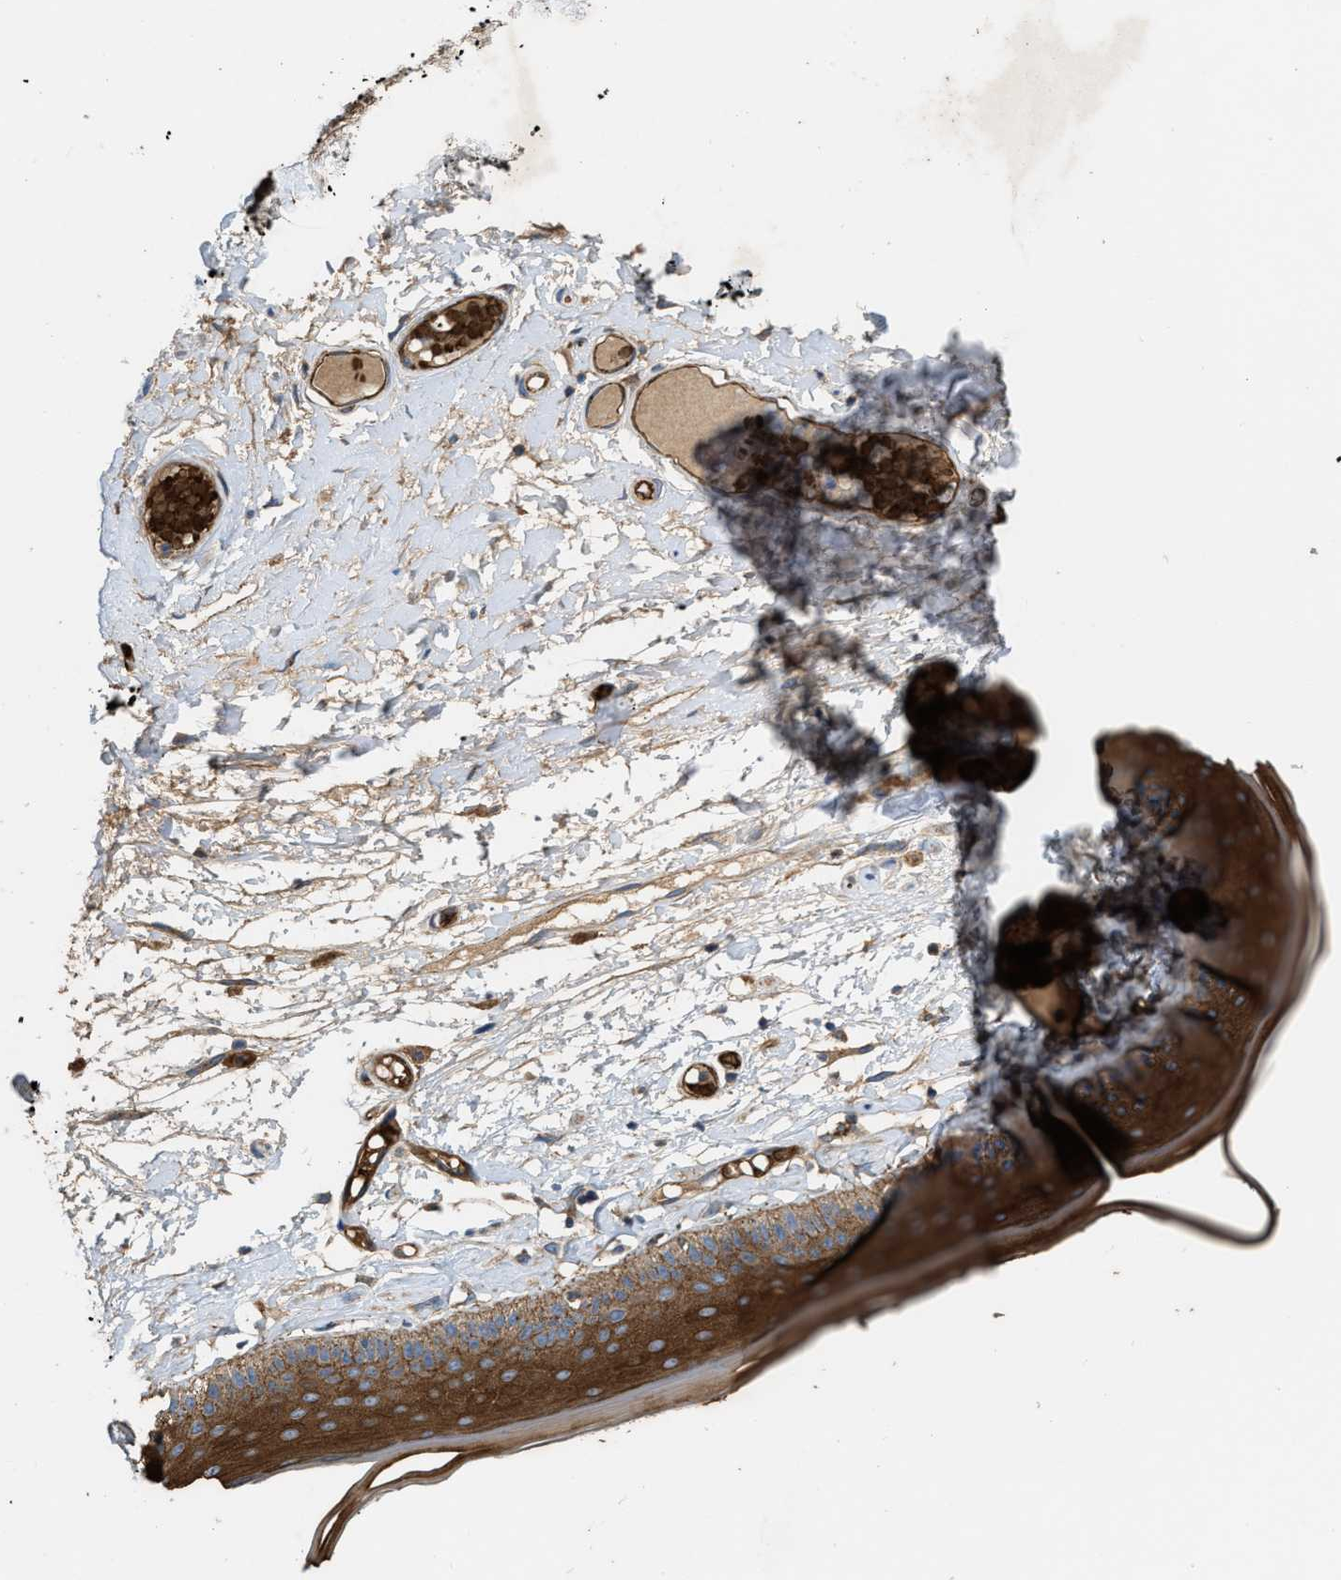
{"staining": {"intensity": "strong", "quantity": ">75%", "location": "cytoplasmic/membranous"}, "tissue": "skin", "cell_type": "Epidermal cells", "image_type": "normal", "snomed": [{"axis": "morphology", "description": "Normal tissue, NOS"}, {"axis": "topography", "description": "Vulva"}], "caption": "Immunohistochemistry staining of benign skin, which displays high levels of strong cytoplasmic/membranous staining in about >75% of epidermal cells indicating strong cytoplasmic/membranous protein positivity. The staining was performed using DAB (brown) for protein detection and nuclei were counterstained in hematoxylin (blue).", "gene": "ERC1", "patient": {"sex": "female", "age": 73}}